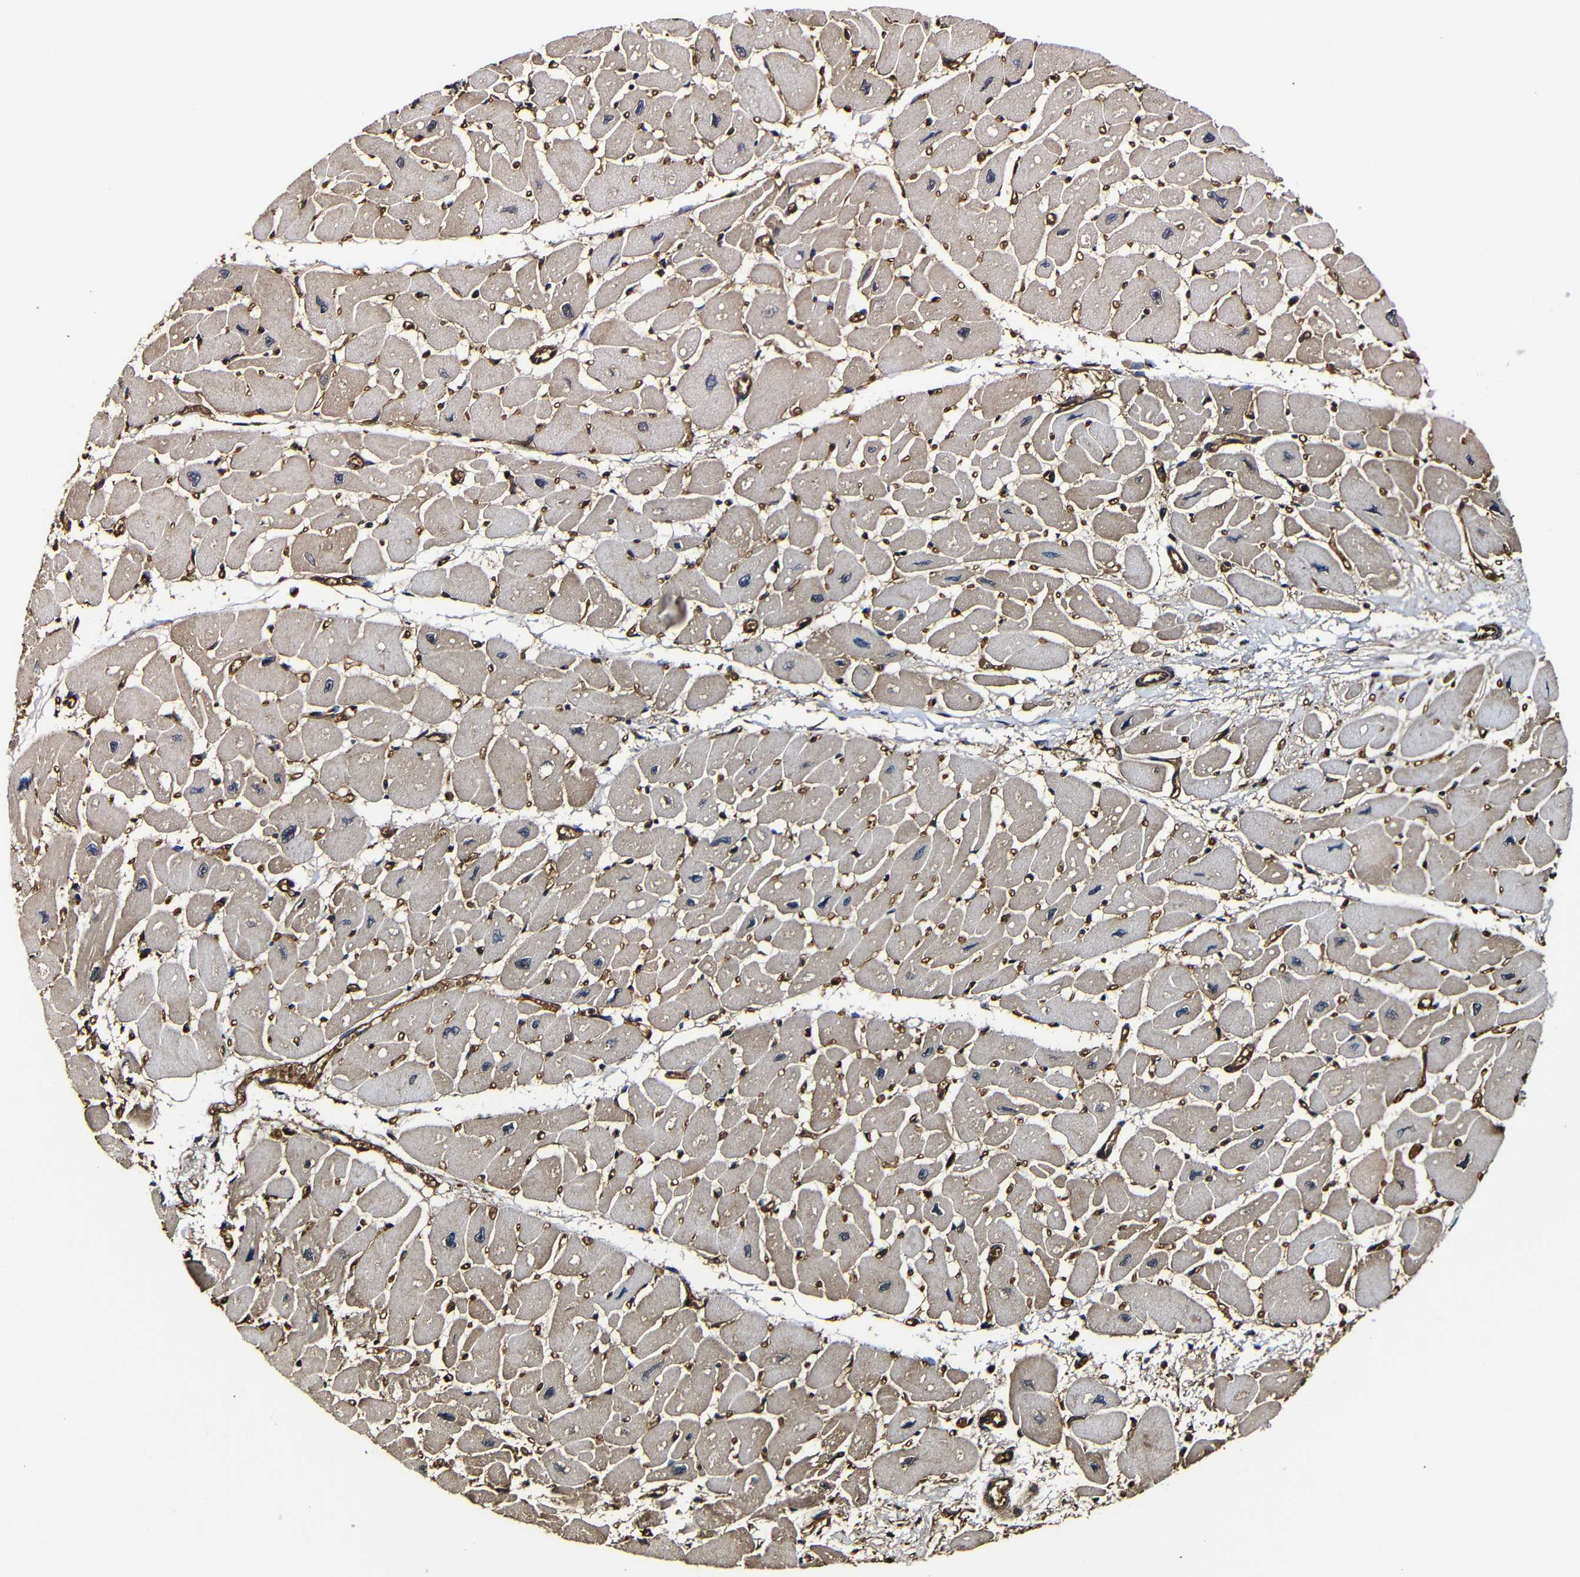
{"staining": {"intensity": "negative", "quantity": "none", "location": "none"}, "tissue": "heart muscle", "cell_type": "Cardiomyocytes", "image_type": "normal", "snomed": [{"axis": "morphology", "description": "Normal tissue, NOS"}, {"axis": "topography", "description": "Heart"}], "caption": "The photomicrograph displays no staining of cardiomyocytes in unremarkable heart muscle. Nuclei are stained in blue.", "gene": "MSN", "patient": {"sex": "female", "age": 54}}